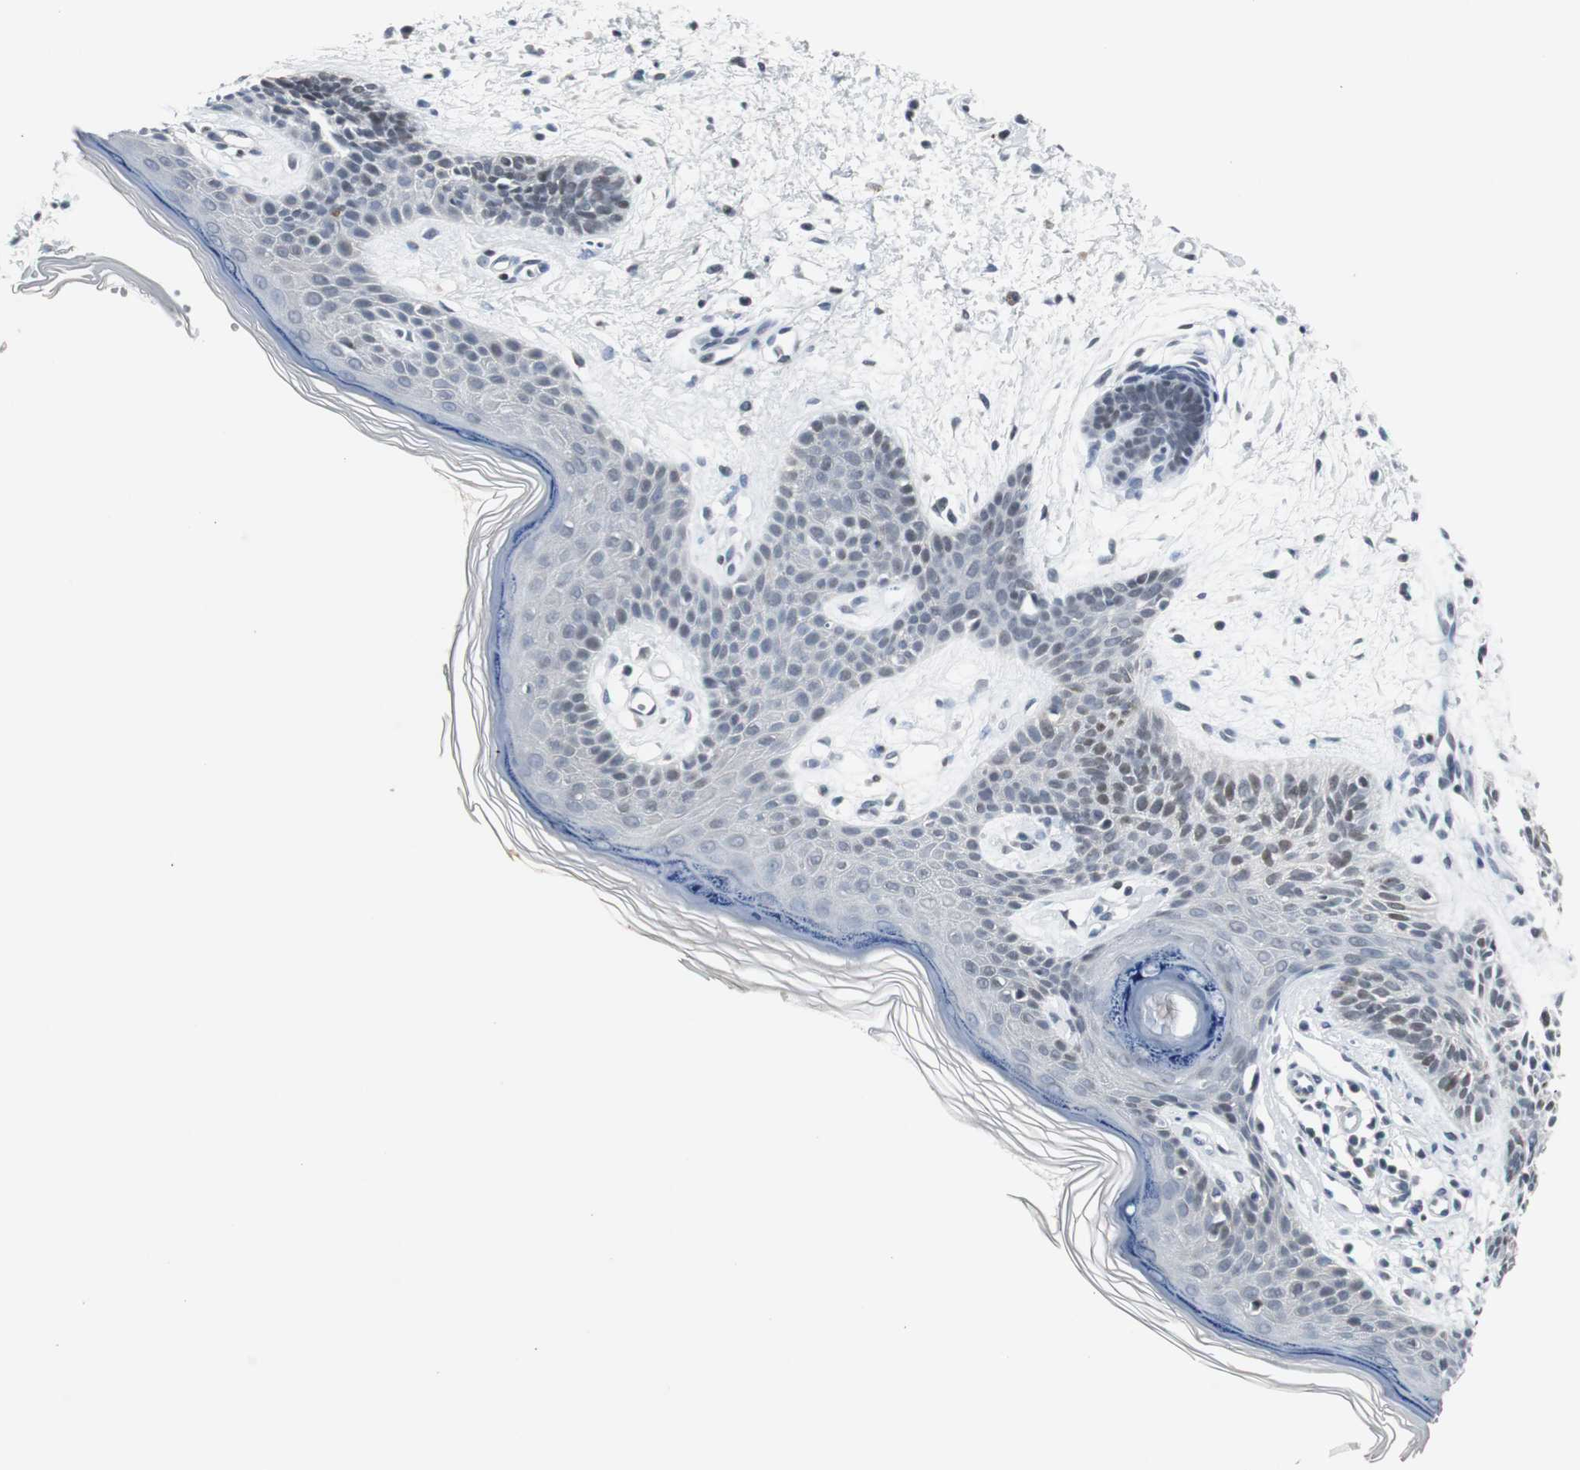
{"staining": {"intensity": "weak", "quantity": "<25%", "location": "nuclear"}, "tissue": "skin cancer", "cell_type": "Tumor cells", "image_type": "cancer", "snomed": [{"axis": "morphology", "description": "Normal tissue, NOS"}, {"axis": "morphology", "description": "Basal cell carcinoma"}, {"axis": "topography", "description": "Skin"}], "caption": "Micrograph shows no significant protein positivity in tumor cells of skin basal cell carcinoma. (DAB (3,3'-diaminobenzidine) IHC with hematoxylin counter stain).", "gene": "ELK1", "patient": {"sex": "female", "age": 69}}